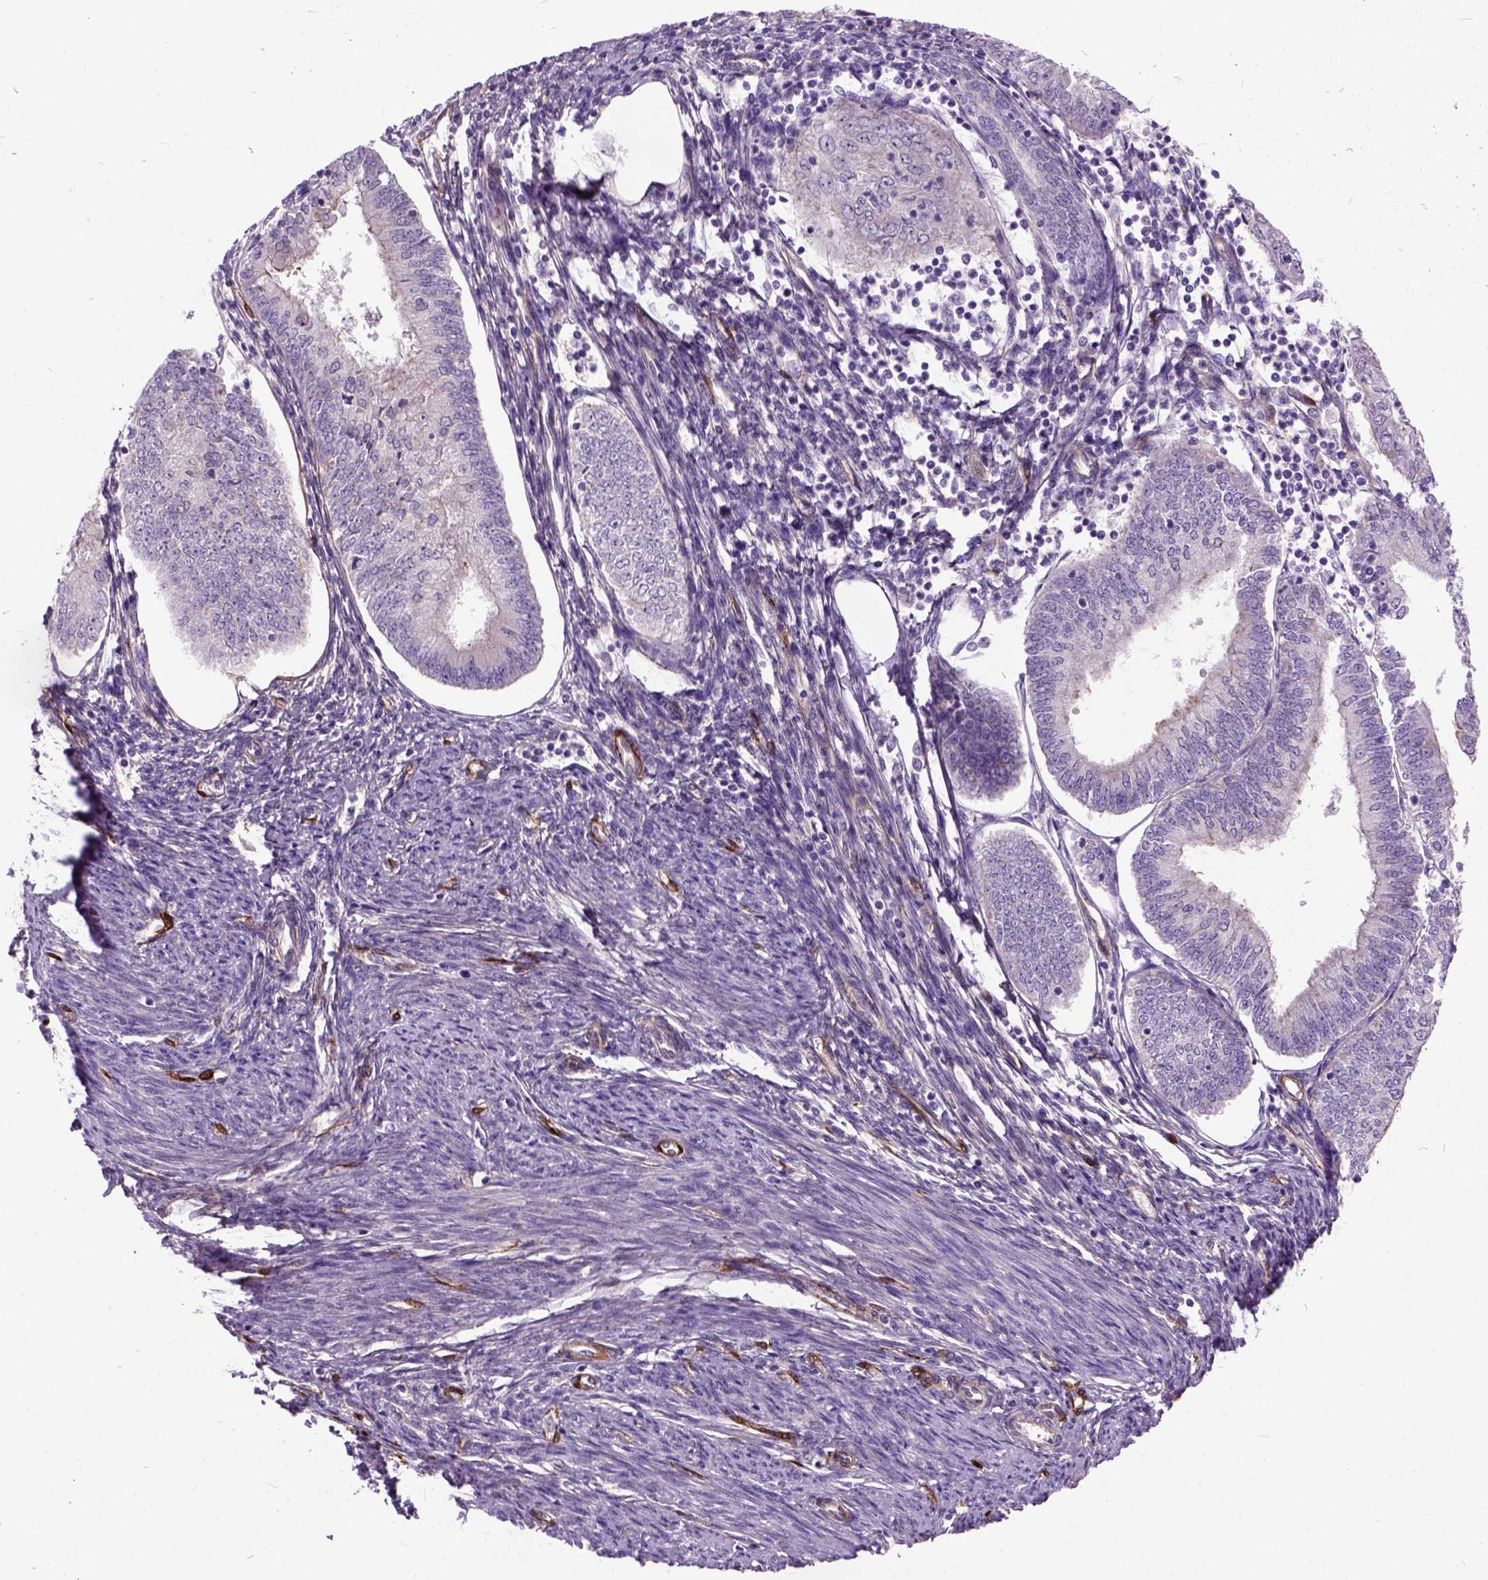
{"staining": {"intensity": "negative", "quantity": "none", "location": "none"}, "tissue": "endometrial cancer", "cell_type": "Tumor cells", "image_type": "cancer", "snomed": [{"axis": "morphology", "description": "Adenocarcinoma, NOS"}, {"axis": "topography", "description": "Endometrium"}], "caption": "This is a image of immunohistochemistry (IHC) staining of endometrial cancer, which shows no expression in tumor cells.", "gene": "MAPT", "patient": {"sex": "female", "age": 55}}